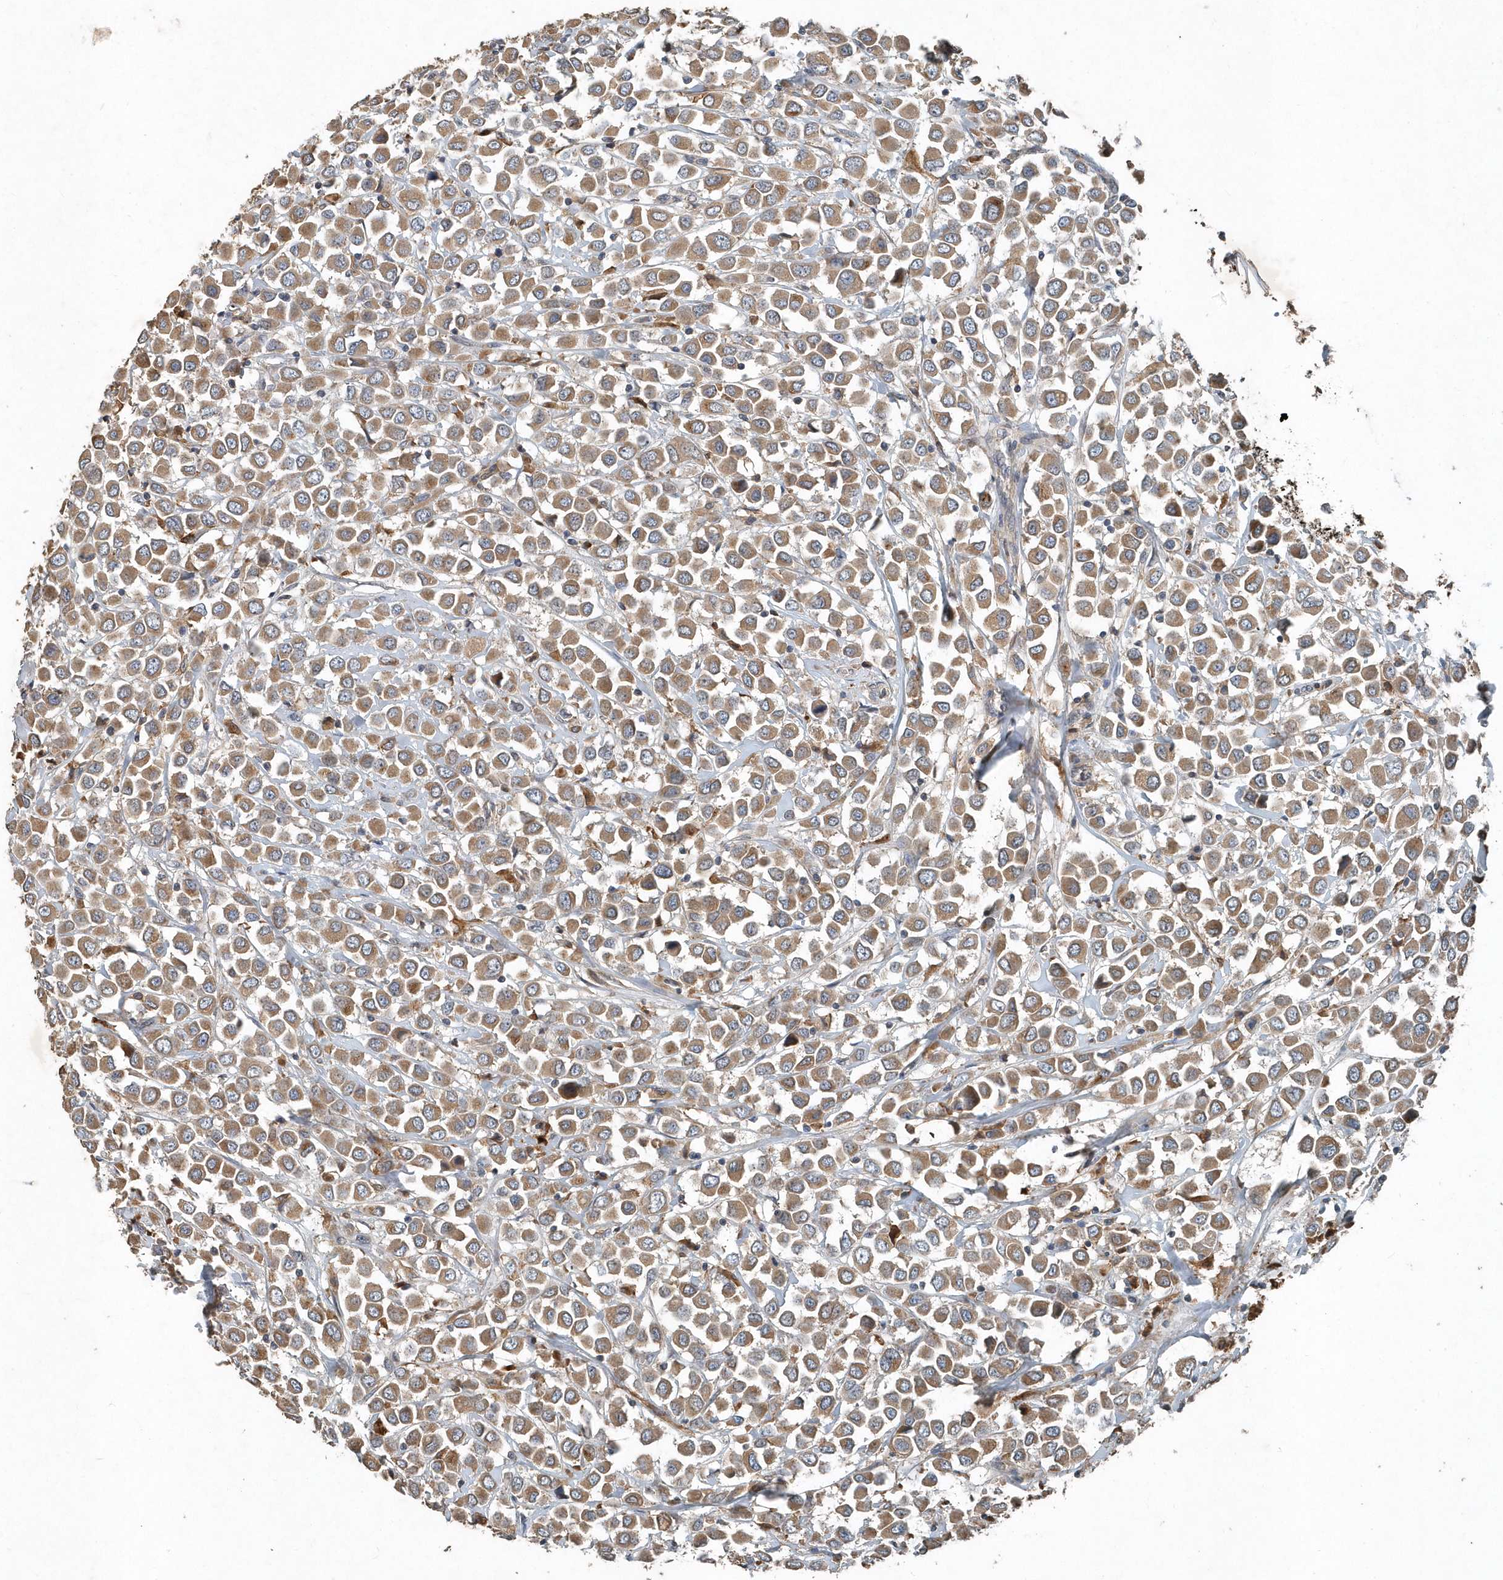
{"staining": {"intensity": "moderate", "quantity": ">75%", "location": "cytoplasmic/membranous"}, "tissue": "breast cancer", "cell_type": "Tumor cells", "image_type": "cancer", "snomed": [{"axis": "morphology", "description": "Duct carcinoma"}, {"axis": "topography", "description": "Breast"}], "caption": "Moderate cytoplasmic/membranous protein positivity is seen in about >75% of tumor cells in invasive ductal carcinoma (breast).", "gene": "SCFD2", "patient": {"sex": "female", "age": 61}}